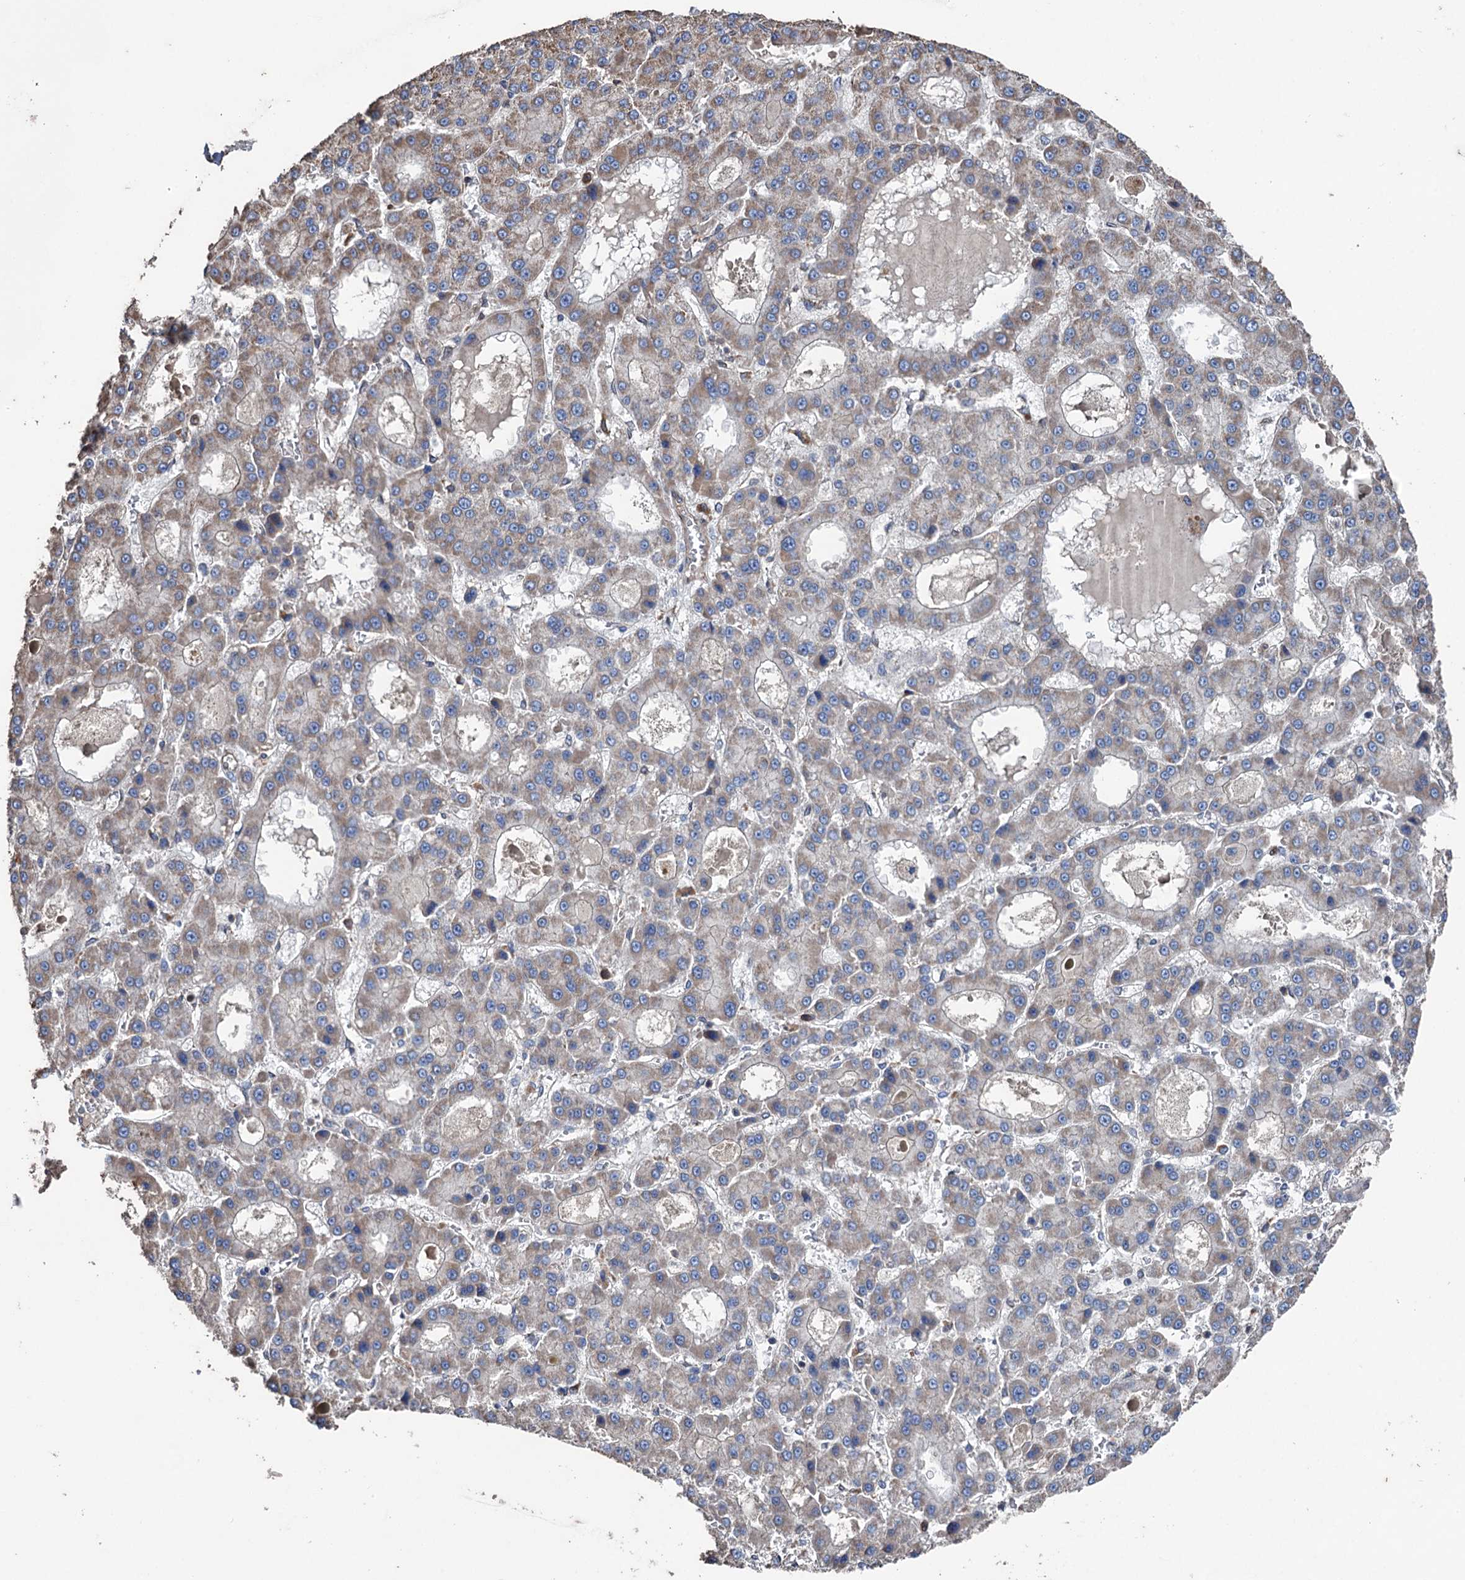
{"staining": {"intensity": "weak", "quantity": "<25%", "location": "cytoplasmic/membranous"}, "tissue": "liver cancer", "cell_type": "Tumor cells", "image_type": "cancer", "snomed": [{"axis": "morphology", "description": "Carcinoma, Hepatocellular, NOS"}, {"axis": "topography", "description": "Liver"}], "caption": "This is a photomicrograph of immunohistochemistry staining of liver hepatocellular carcinoma, which shows no staining in tumor cells.", "gene": "STING1", "patient": {"sex": "male", "age": 70}}